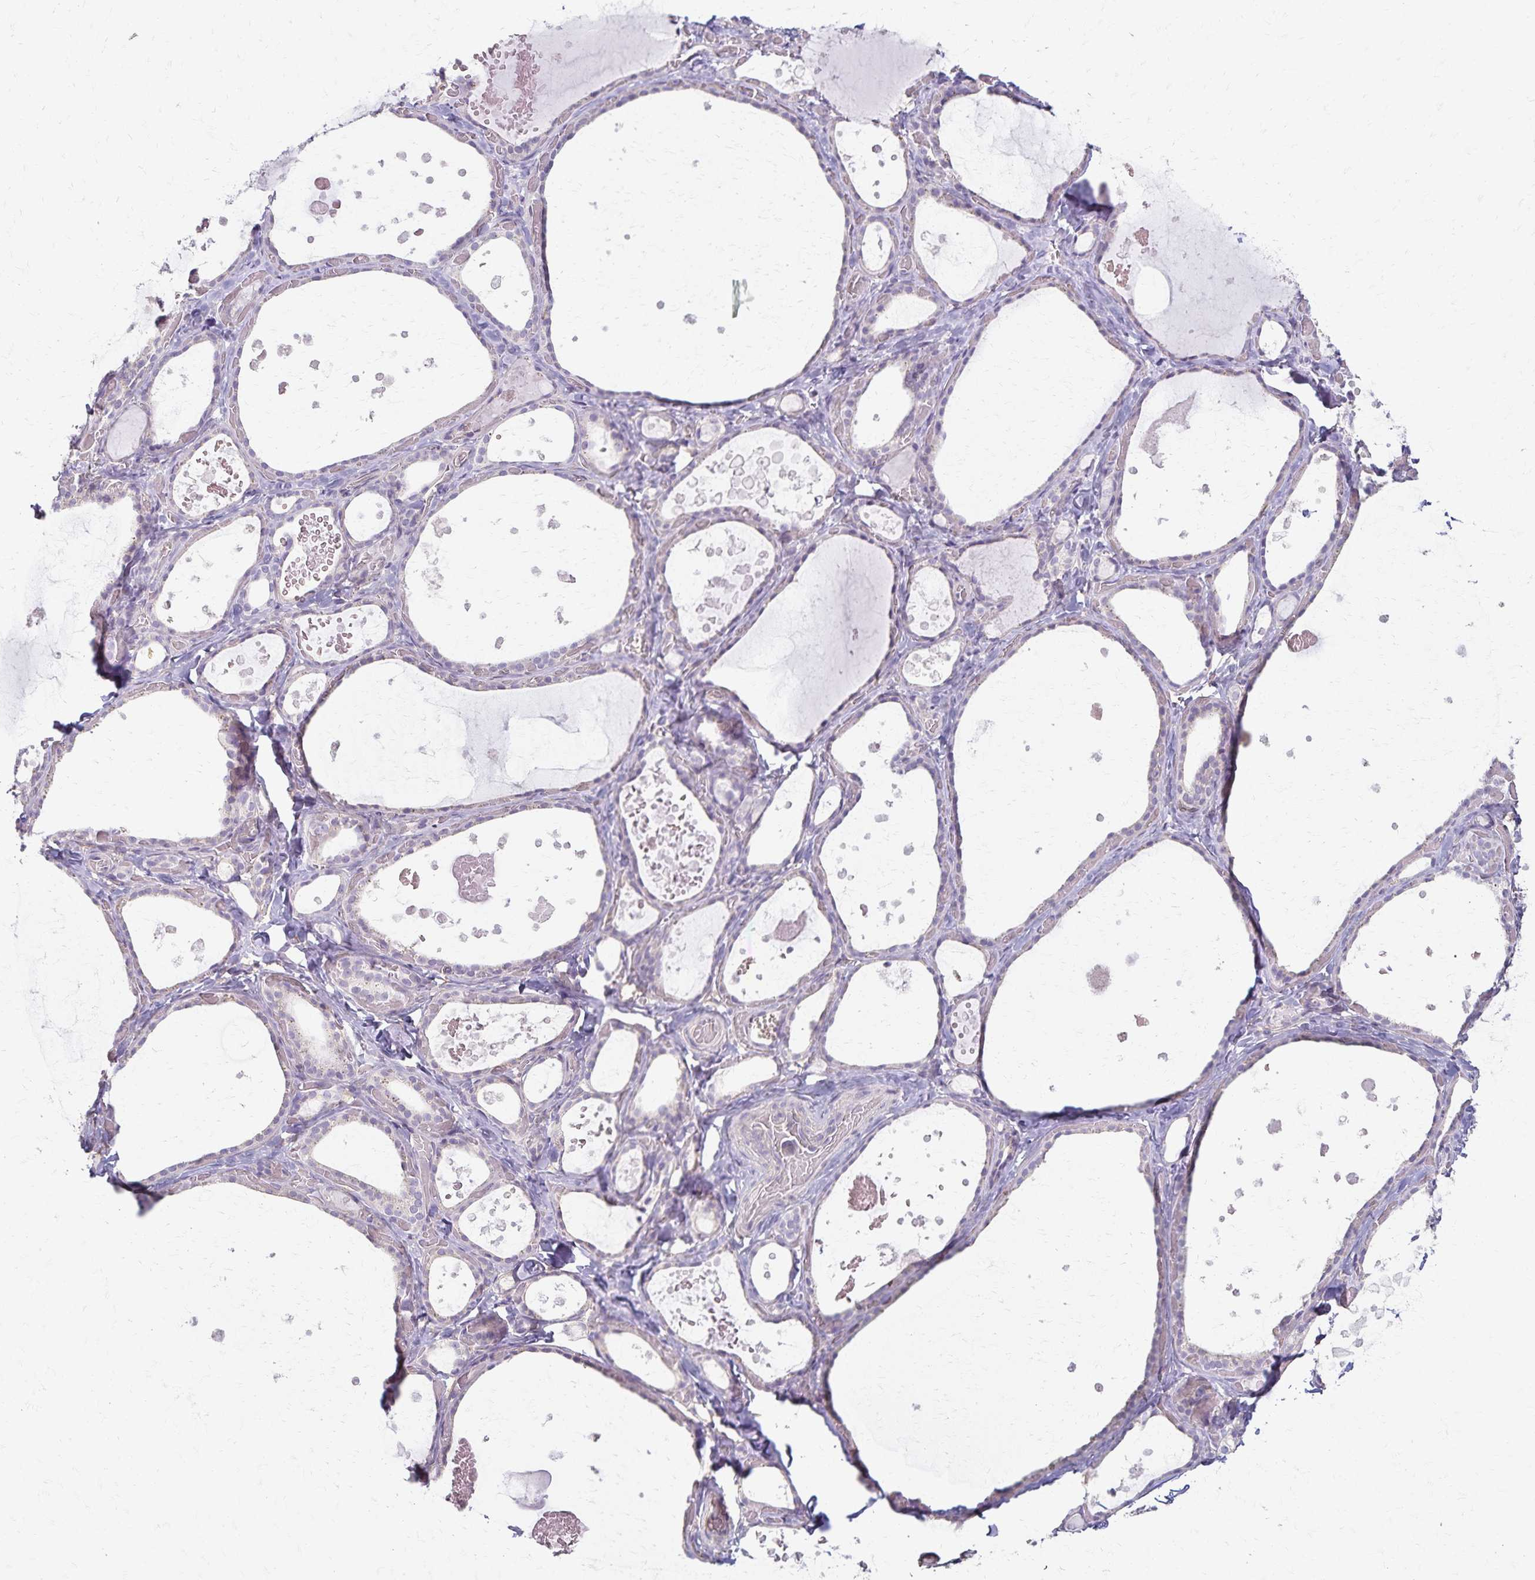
{"staining": {"intensity": "negative", "quantity": "none", "location": "none"}, "tissue": "thyroid gland", "cell_type": "Glandular cells", "image_type": "normal", "snomed": [{"axis": "morphology", "description": "Normal tissue, NOS"}, {"axis": "topography", "description": "Thyroid gland"}], "caption": "This photomicrograph is of benign thyroid gland stained with immunohistochemistry (IHC) to label a protein in brown with the nuclei are counter-stained blue. There is no staining in glandular cells.", "gene": "KISS1", "patient": {"sex": "female", "age": 56}}